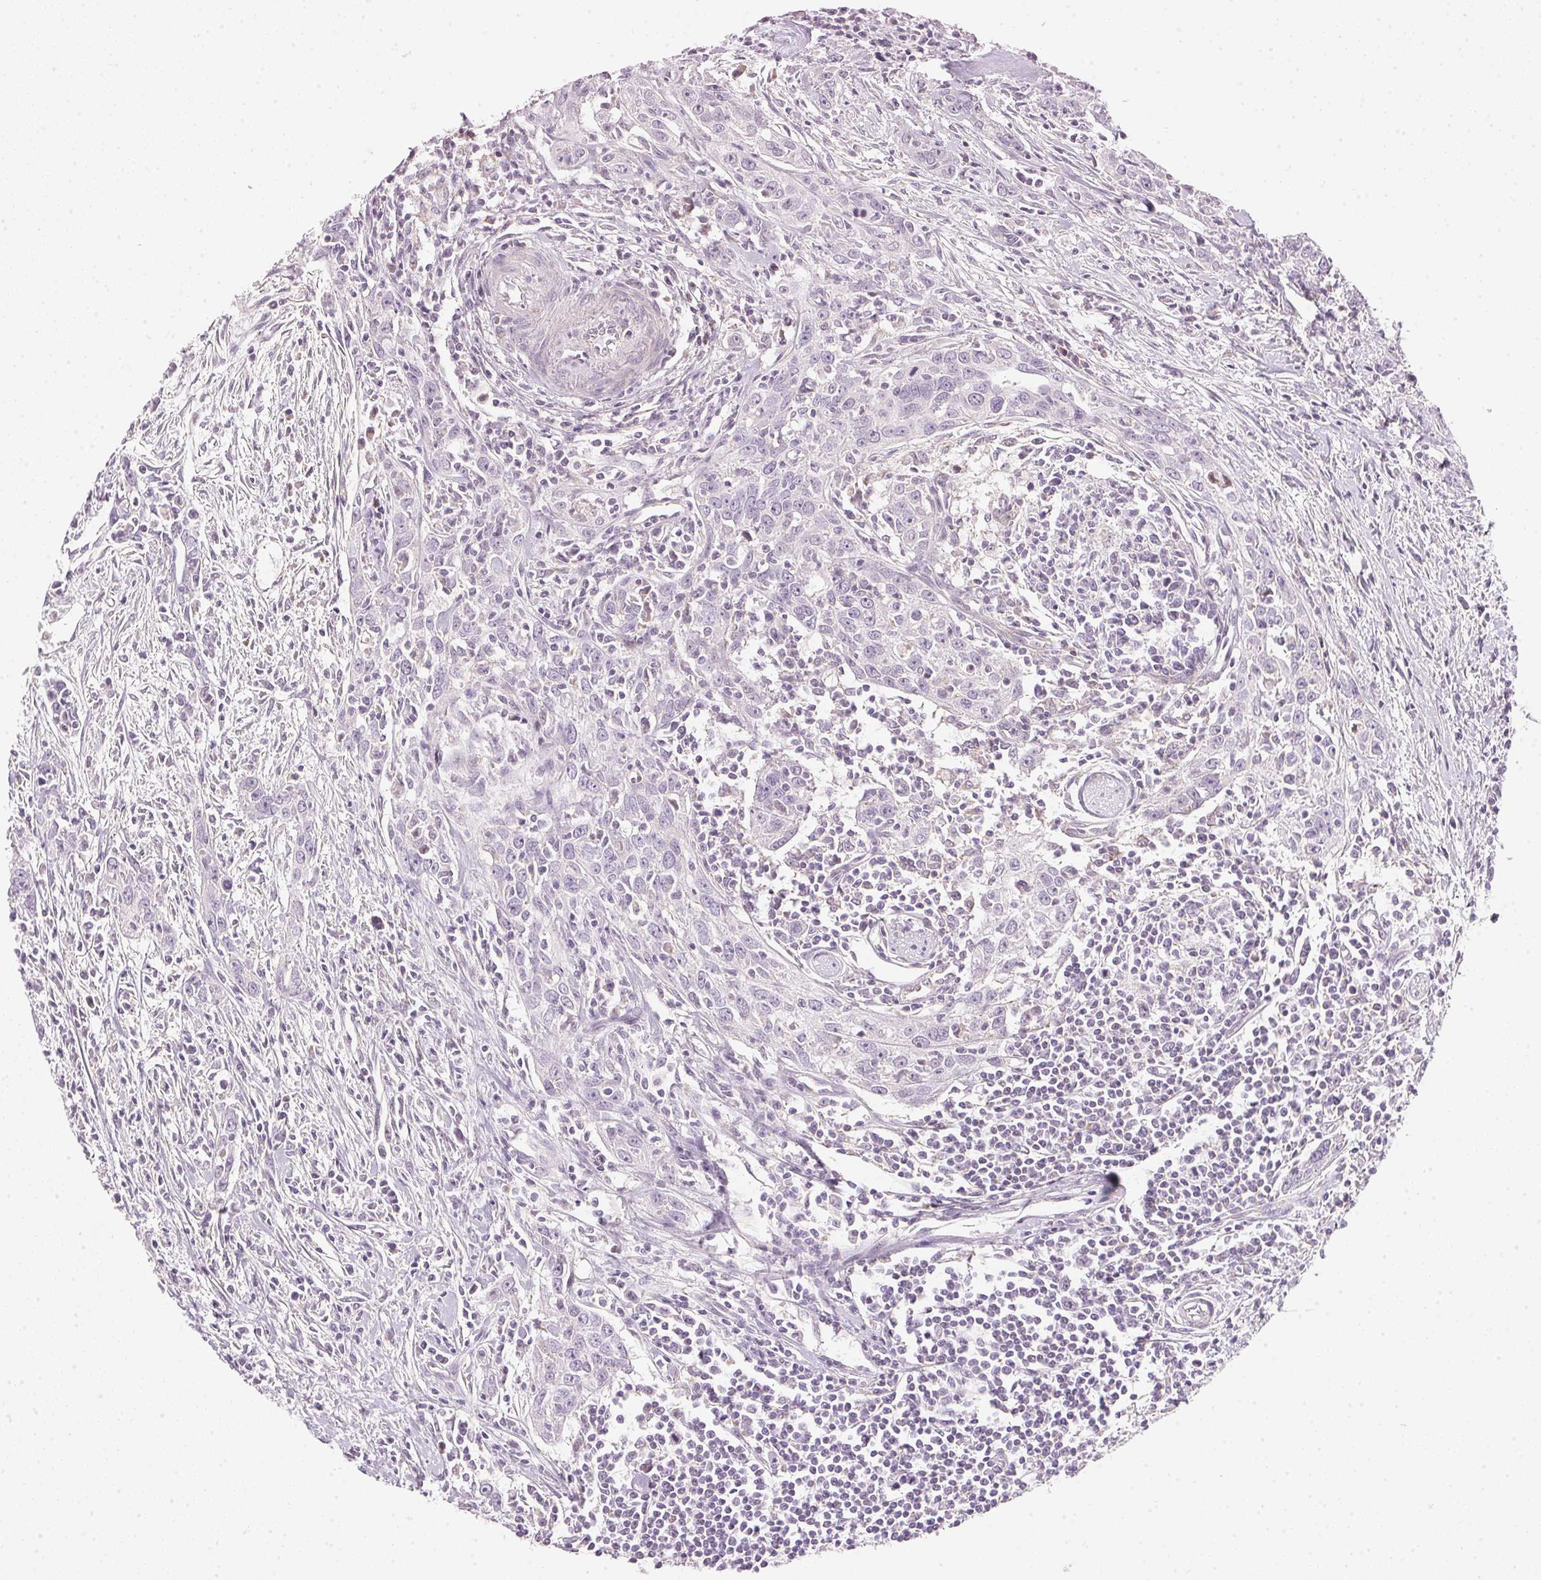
{"staining": {"intensity": "negative", "quantity": "none", "location": "none"}, "tissue": "urothelial cancer", "cell_type": "Tumor cells", "image_type": "cancer", "snomed": [{"axis": "morphology", "description": "Urothelial carcinoma, High grade"}, {"axis": "topography", "description": "Urinary bladder"}], "caption": "Tumor cells show no significant protein positivity in urothelial cancer.", "gene": "COQ7", "patient": {"sex": "male", "age": 83}}